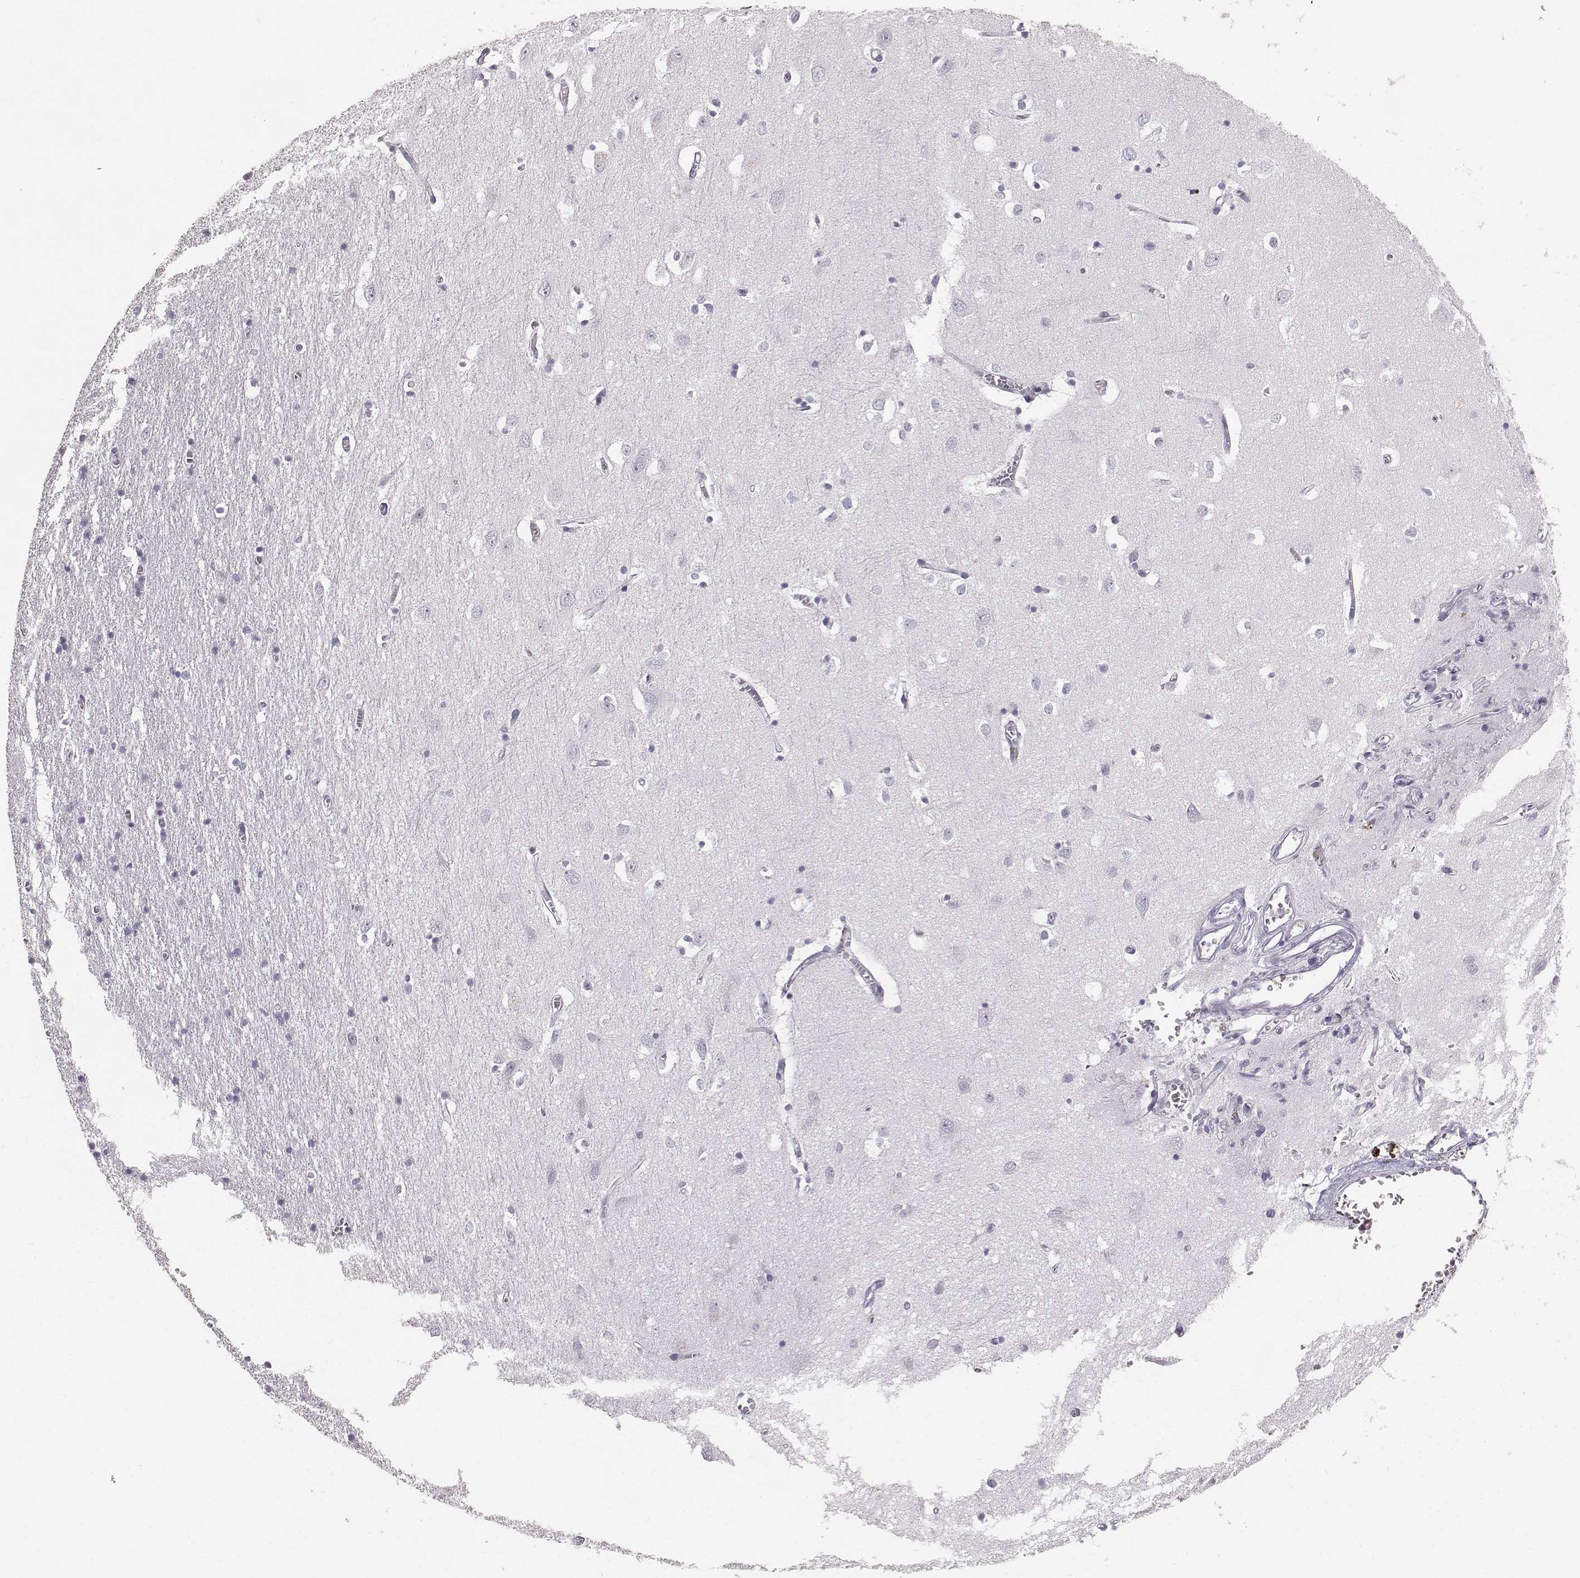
{"staining": {"intensity": "negative", "quantity": "none", "location": "none"}, "tissue": "cerebral cortex", "cell_type": "Endothelial cells", "image_type": "normal", "snomed": [{"axis": "morphology", "description": "Normal tissue, NOS"}, {"axis": "topography", "description": "Cerebral cortex"}], "caption": "The IHC micrograph has no significant staining in endothelial cells of cerebral cortex.", "gene": "KRTAP16", "patient": {"sex": "male", "age": 70}}